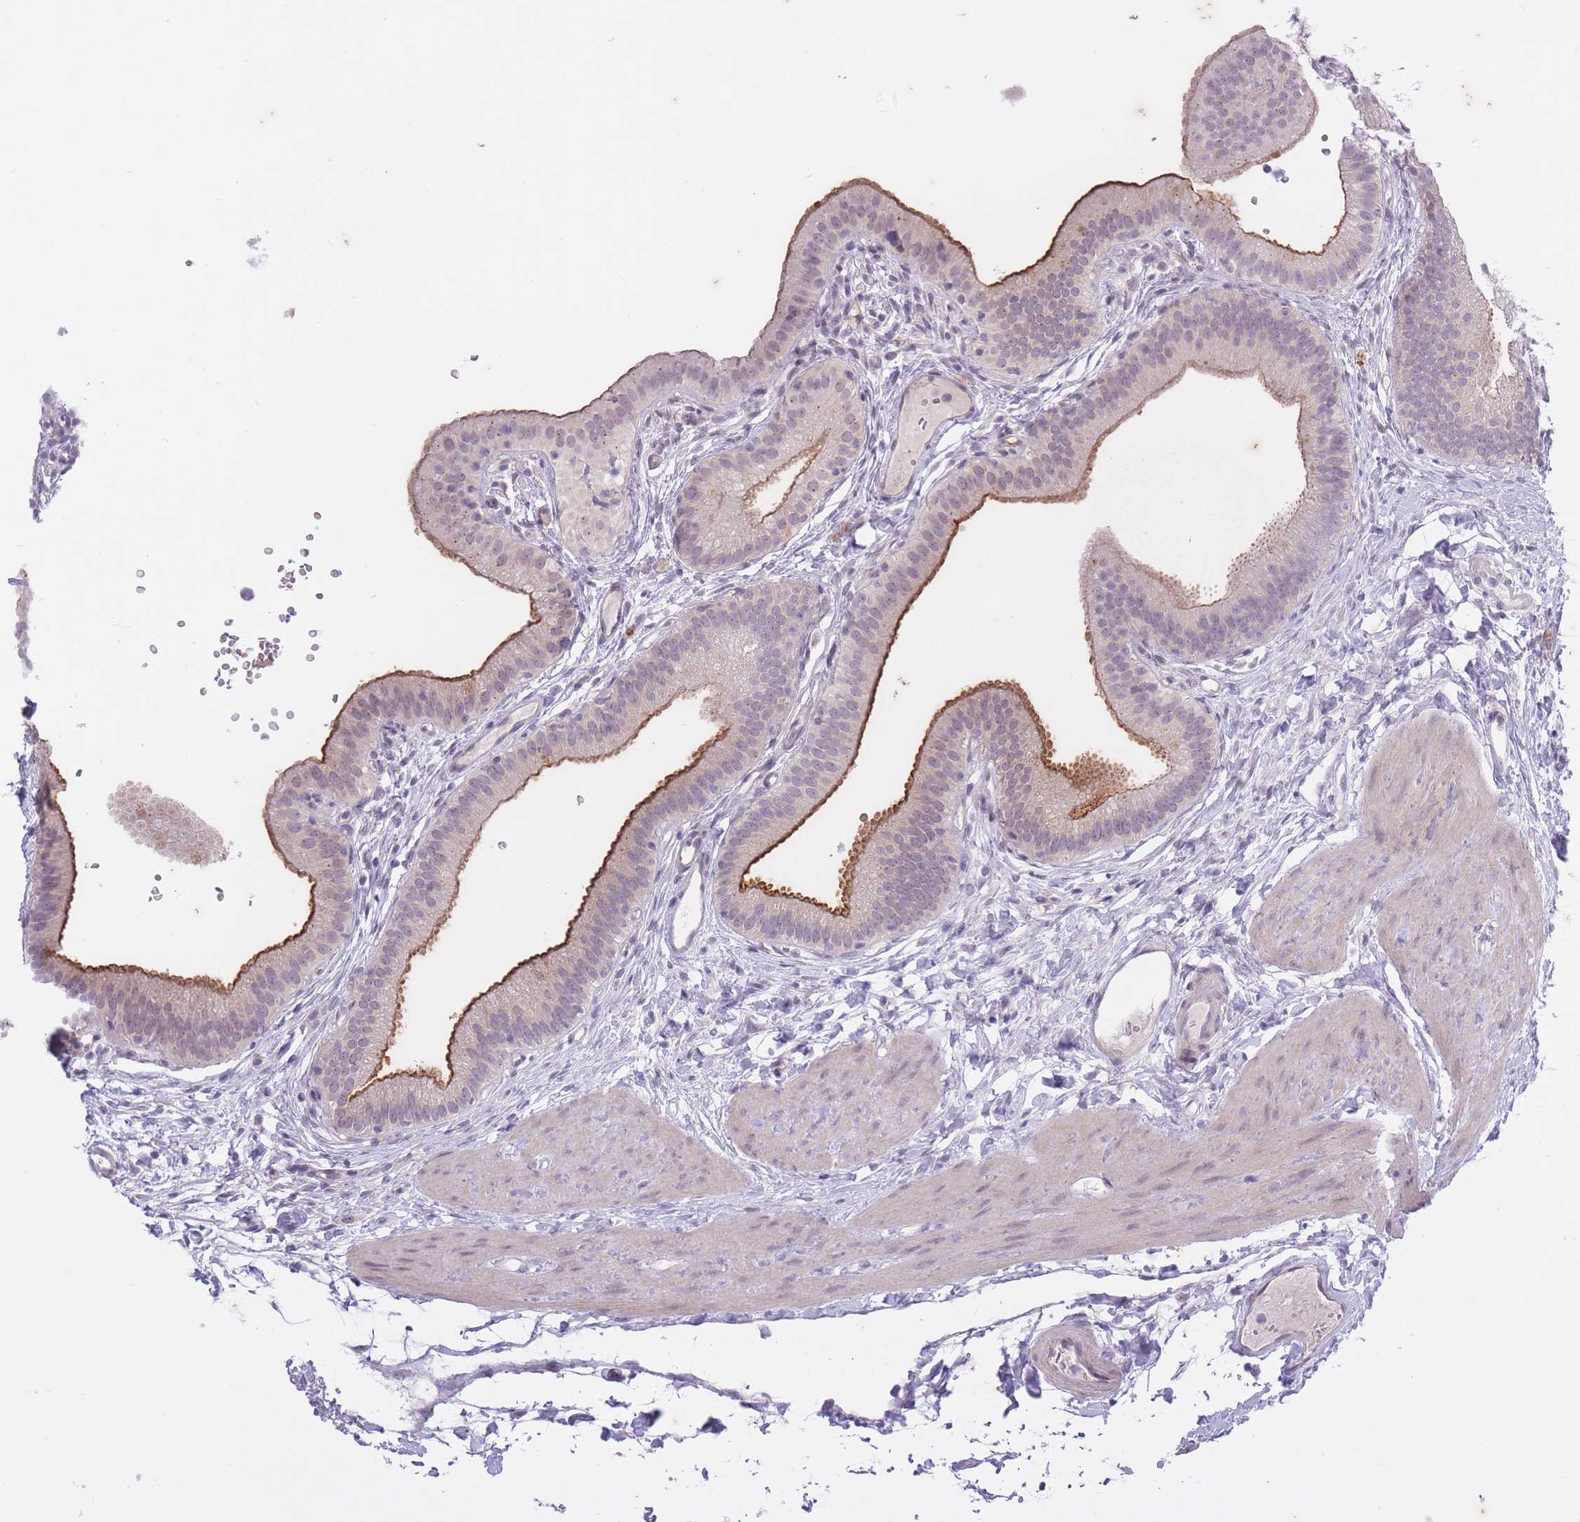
{"staining": {"intensity": "strong", "quantity": "25%-75%", "location": "cytoplasmic/membranous"}, "tissue": "gallbladder", "cell_type": "Glandular cells", "image_type": "normal", "snomed": [{"axis": "morphology", "description": "Normal tissue, NOS"}, {"axis": "topography", "description": "Gallbladder"}], "caption": "Gallbladder stained for a protein displays strong cytoplasmic/membranous positivity in glandular cells. The staining is performed using DAB (3,3'-diaminobenzidine) brown chromogen to label protein expression. The nuclei are counter-stained blue using hematoxylin.", "gene": "ARPIN", "patient": {"sex": "female", "age": 54}}